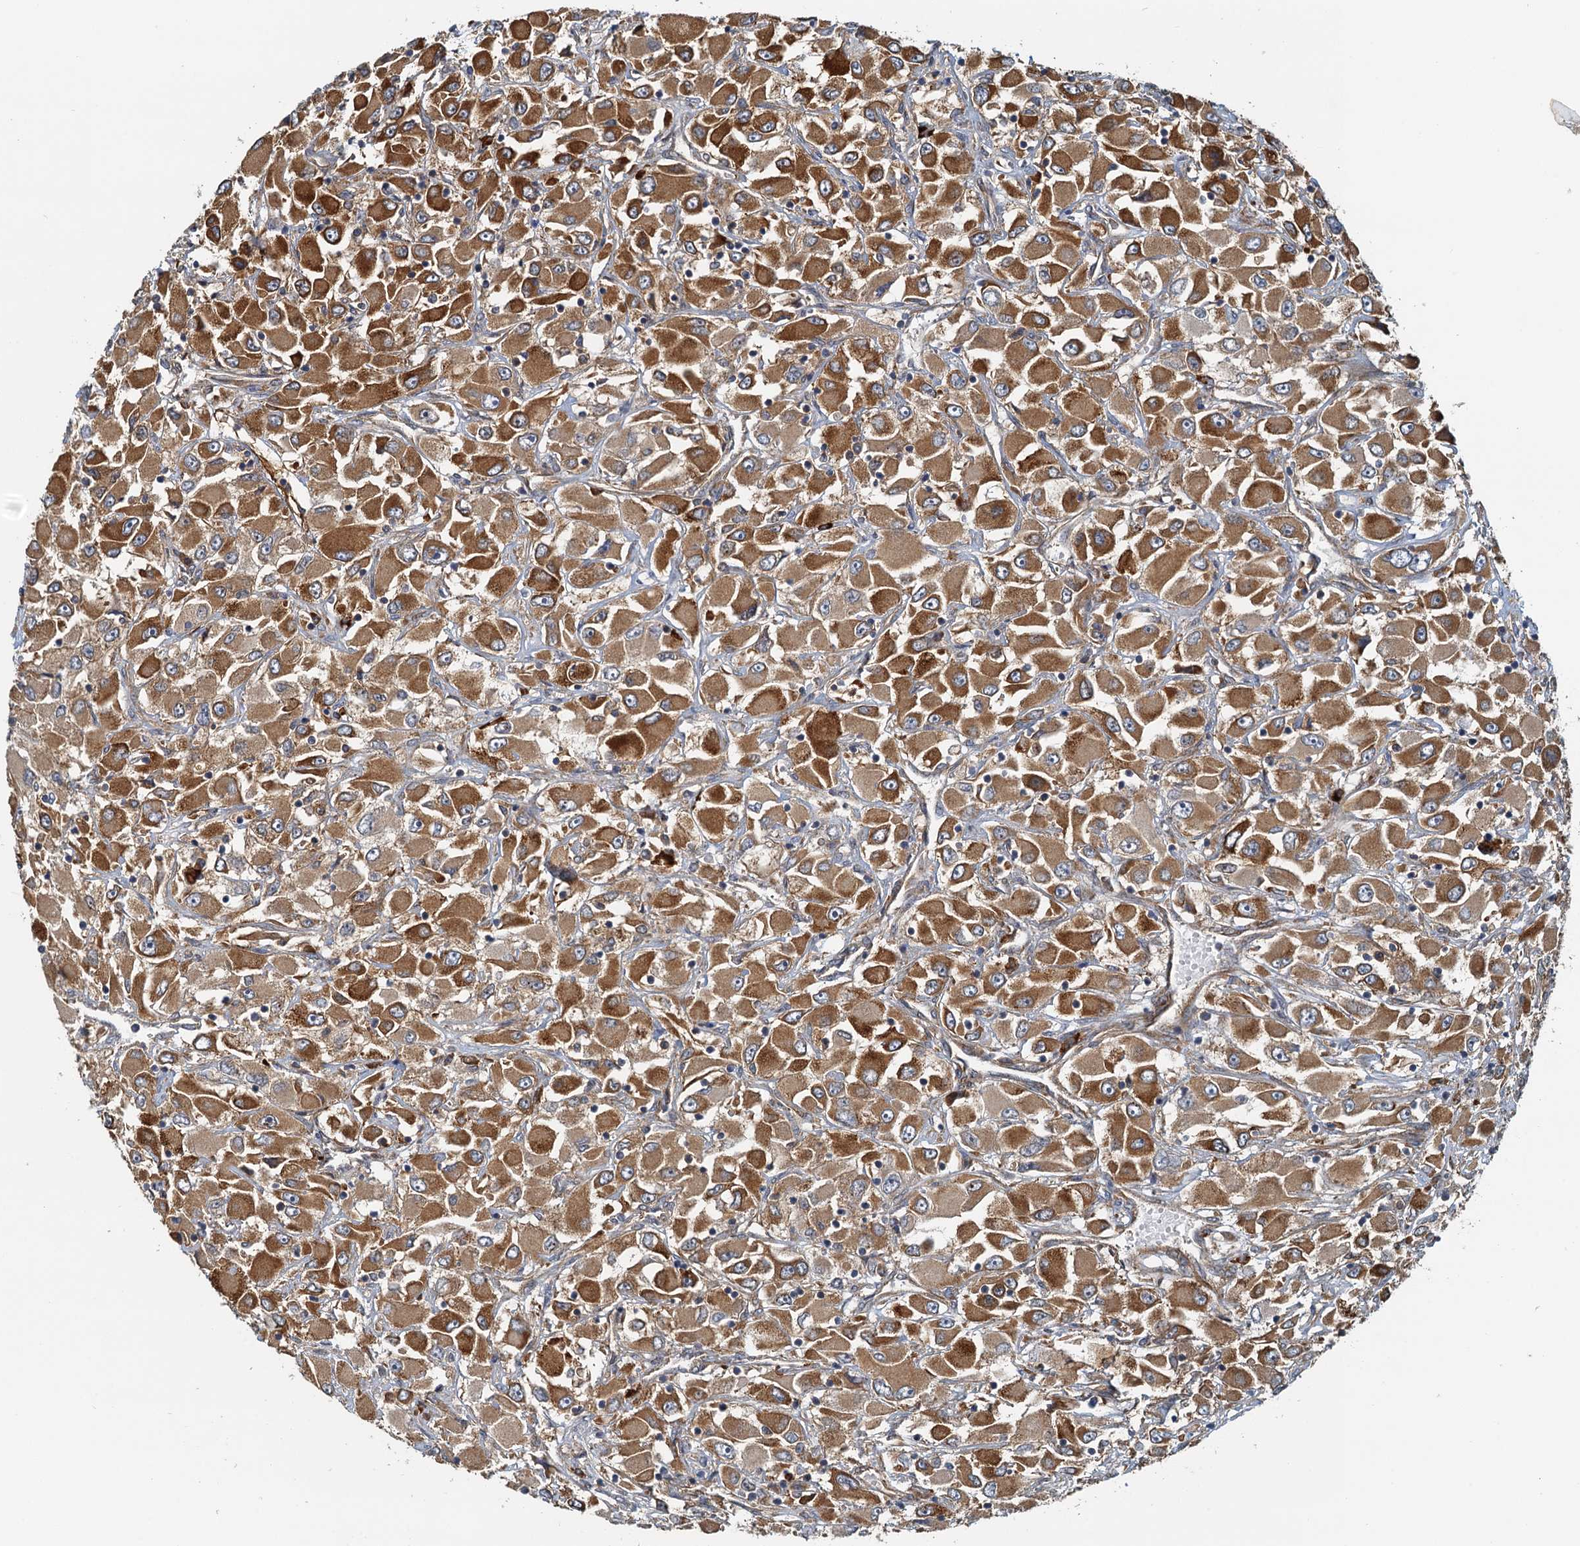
{"staining": {"intensity": "strong", "quantity": ">75%", "location": "cytoplasmic/membranous"}, "tissue": "renal cancer", "cell_type": "Tumor cells", "image_type": "cancer", "snomed": [{"axis": "morphology", "description": "Adenocarcinoma, NOS"}, {"axis": "topography", "description": "Kidney"}], "caption": "A brown stain highlights strong cytoplasmic/membranous staining of a protein in human renal cancer tumor cells. The staining was performed using DAB, with brown indicating positive protein expression. Nuclei are stained blue with hematoxylin.", "gene": "NIPAL3", "patient": {"sex": "female", "age": 52}}